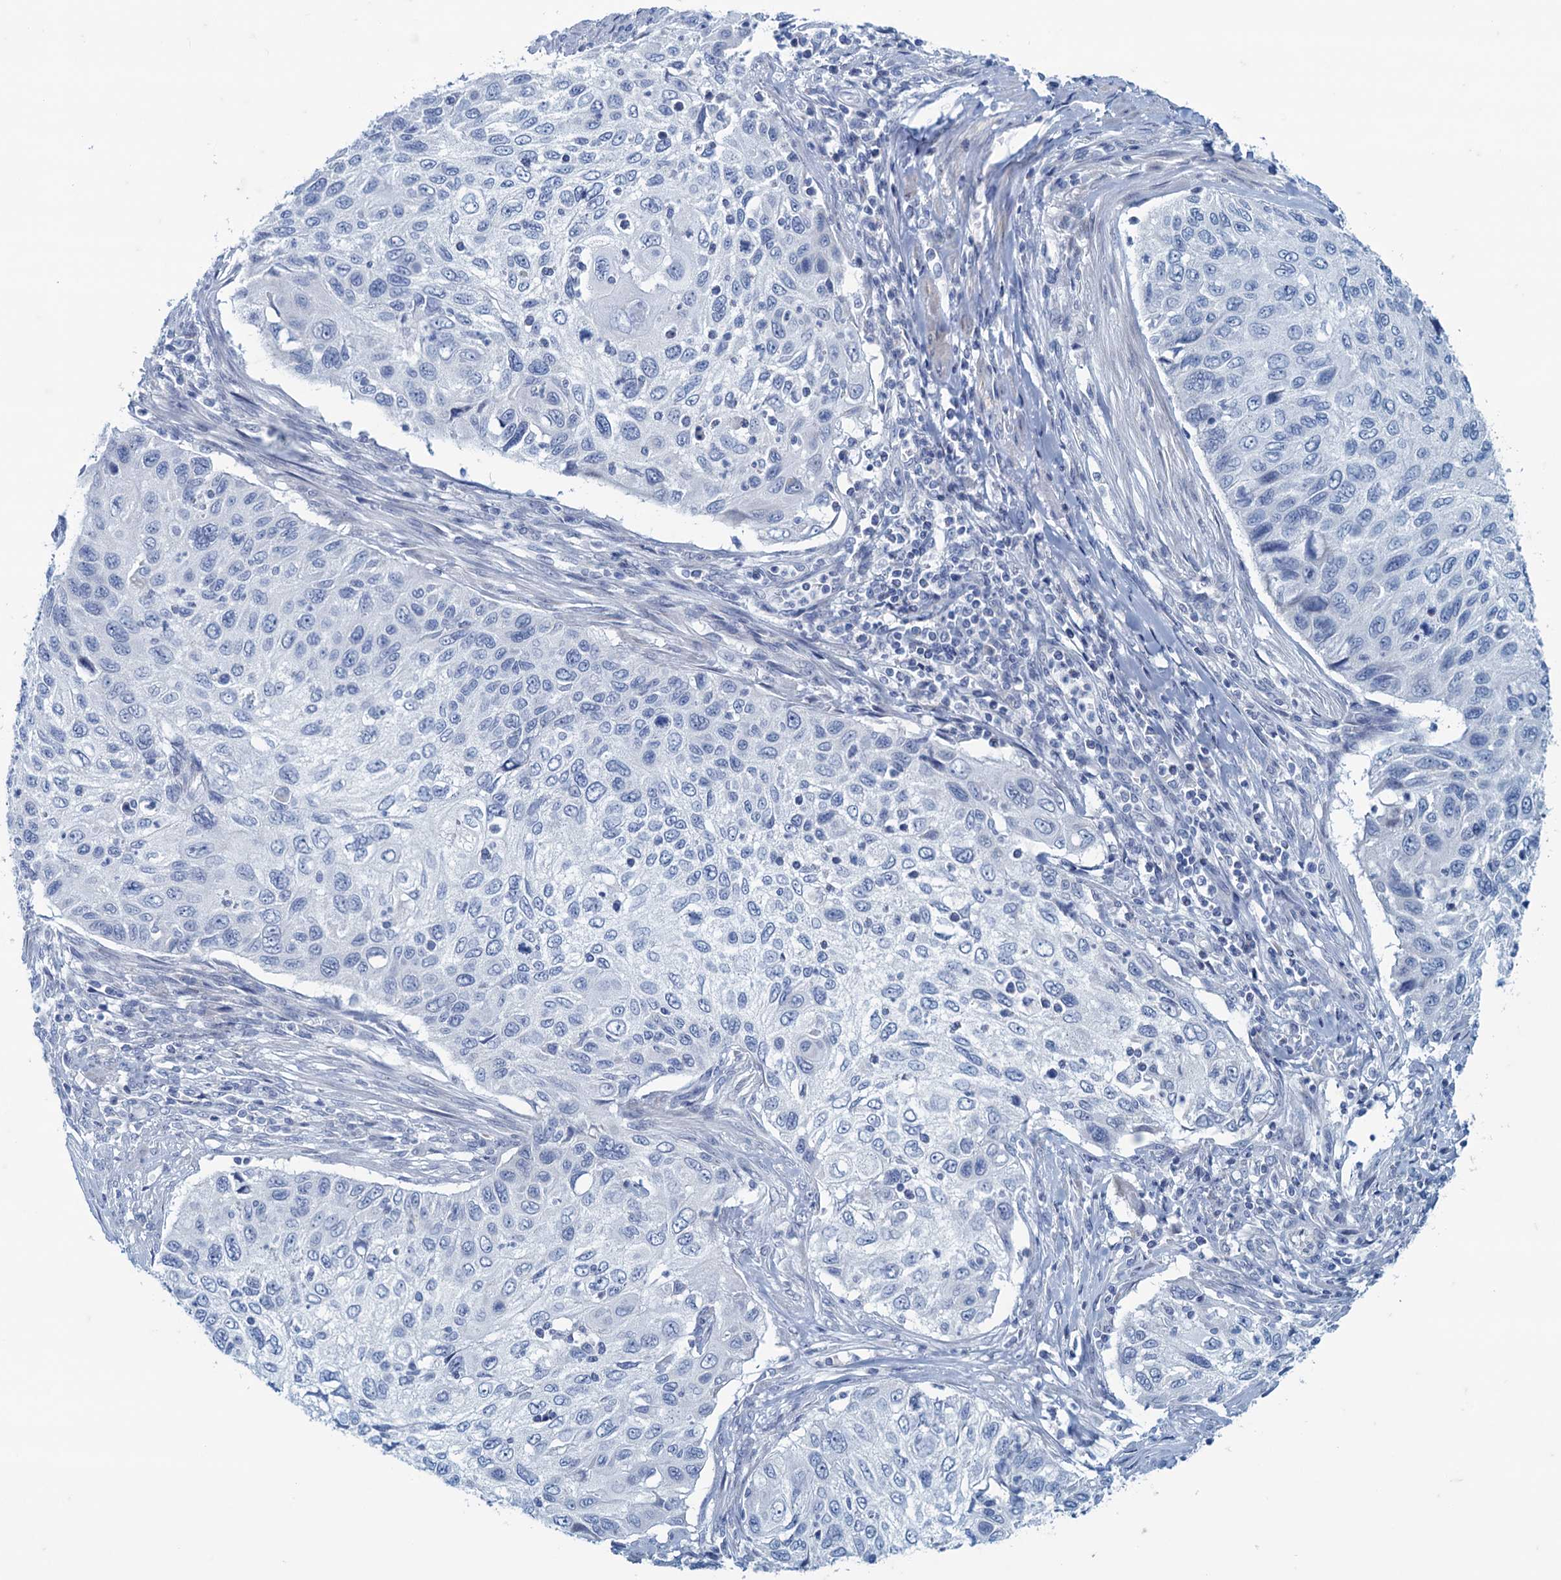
{"staining": {"intensity": "negative", "quantity": "none", "location": "none"}, "tissue": "cervical cancer", "cell_type": "Tumor cells", "image_type": "cancer", "snomed": [{"axis": "morphology", "description": "Squamous cell carcinoma, NOS"}, {"axis": "topography", "description": "Cervix"}], "caption": "Immunohistochemical staining of human cervical squamous cell carcinoma exhibits no significant staining in tumor cells.", "gene": "MAP1LC3A", "patient": {"sex": "female", "age": 70}}